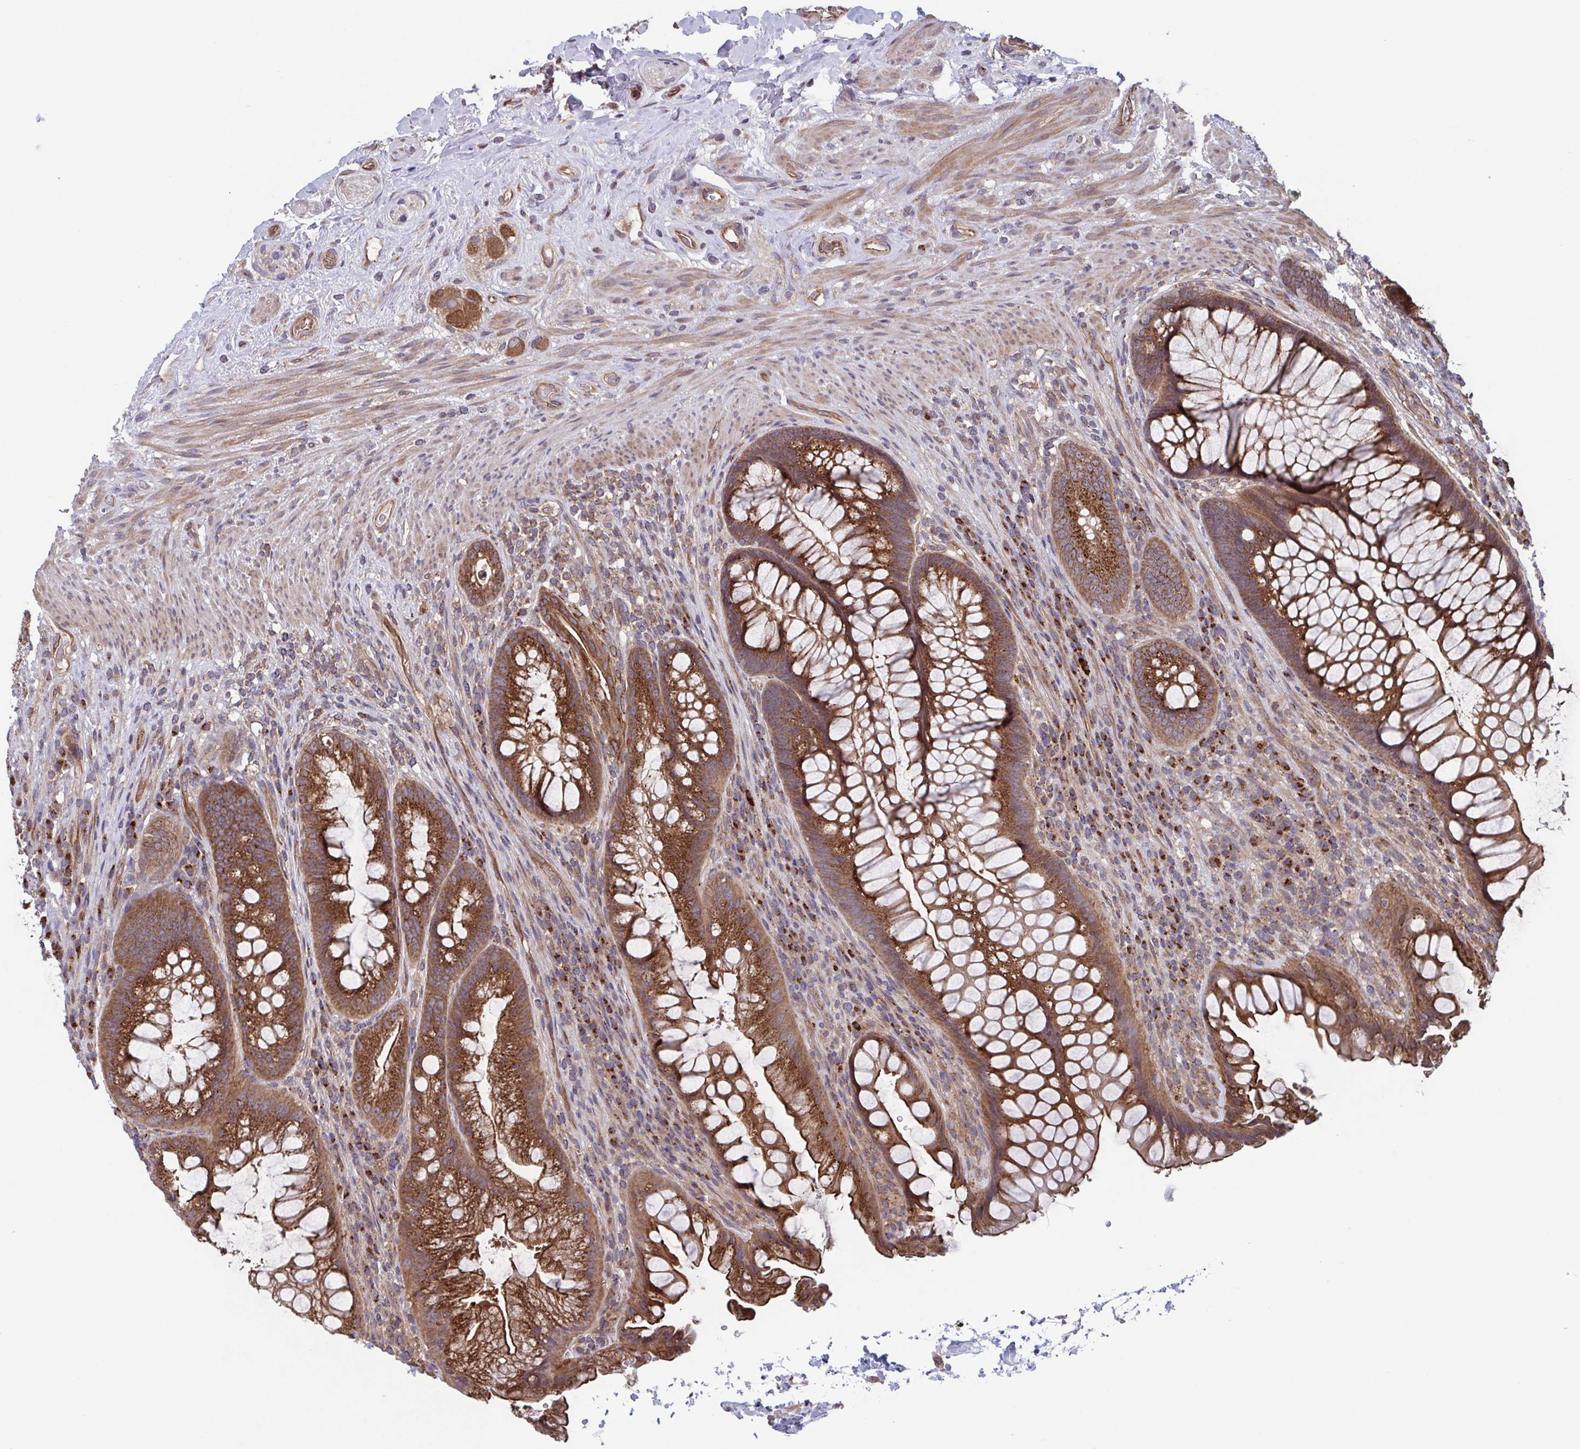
{"staining": {"intensity": "strong", "quantity": ">75%", "location": "cytoplasmic/membranous"}, "tissue": "rectum", "cell_type": "Glandular cells", "image_type": "normal", "snomed": [{"axis": "morphology", "description": "Normal tissue, NOS"}, {"axis": "topography", "description": "Smooth muscle"}, {"axis": "topography", "description": "Rectum"}], "caption": "Immunohistochemistry (IHC) of unremarkable human rectum exhibits high levels of strong cytoplasmic/membranous positivity in about >75% of glandular cells. (brown staining indicates protein expression, while blue staining denotes nuclei).", "gene": "COPB1", "patient": {"sex": "male", "age": 53}}